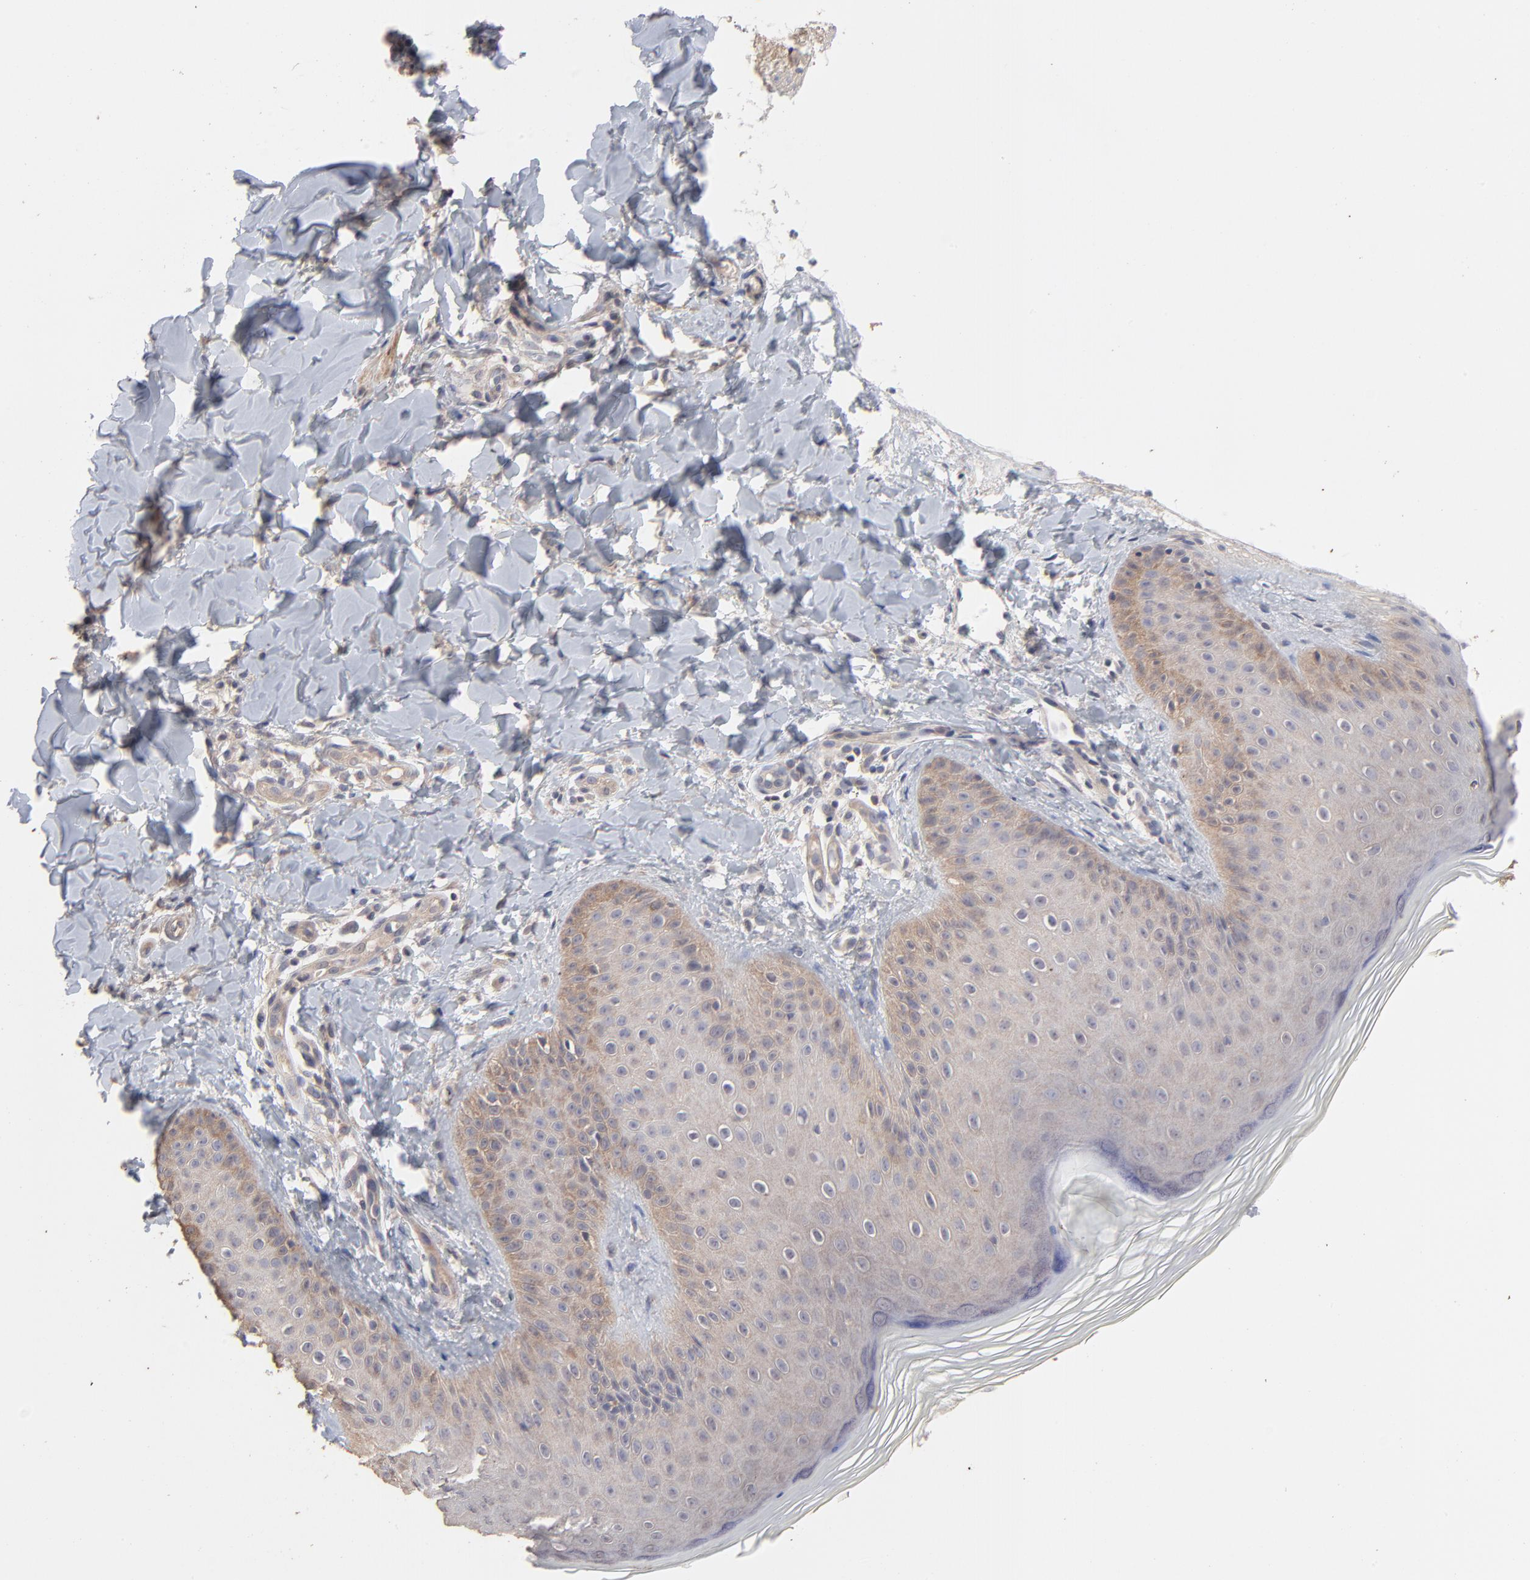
{"staining": {"intensity": "weak", "quantity": "25%-75%", "location": "cytoplasmic/membranous"}, "tissue": "skin", "cell_type": "Epidermal cells", "image_type": "normal", "snomed": [{"axis": "morphology", "description": "Normal tissue, NOS"}, {"axis": "morphology", "description": "Inflammation, NOS"}, {"axis": "topography", "description": "Soft tissue"}, {"axis": "topography", "description": "Anal"}], "caption": "Epidermal cells display low levels of weak cytoplasmic/membranous expression in approximately 25%-75% of cells in benign skin.", "gene": "TANGO2", "patient": {"sex": "female", "age": 15}}